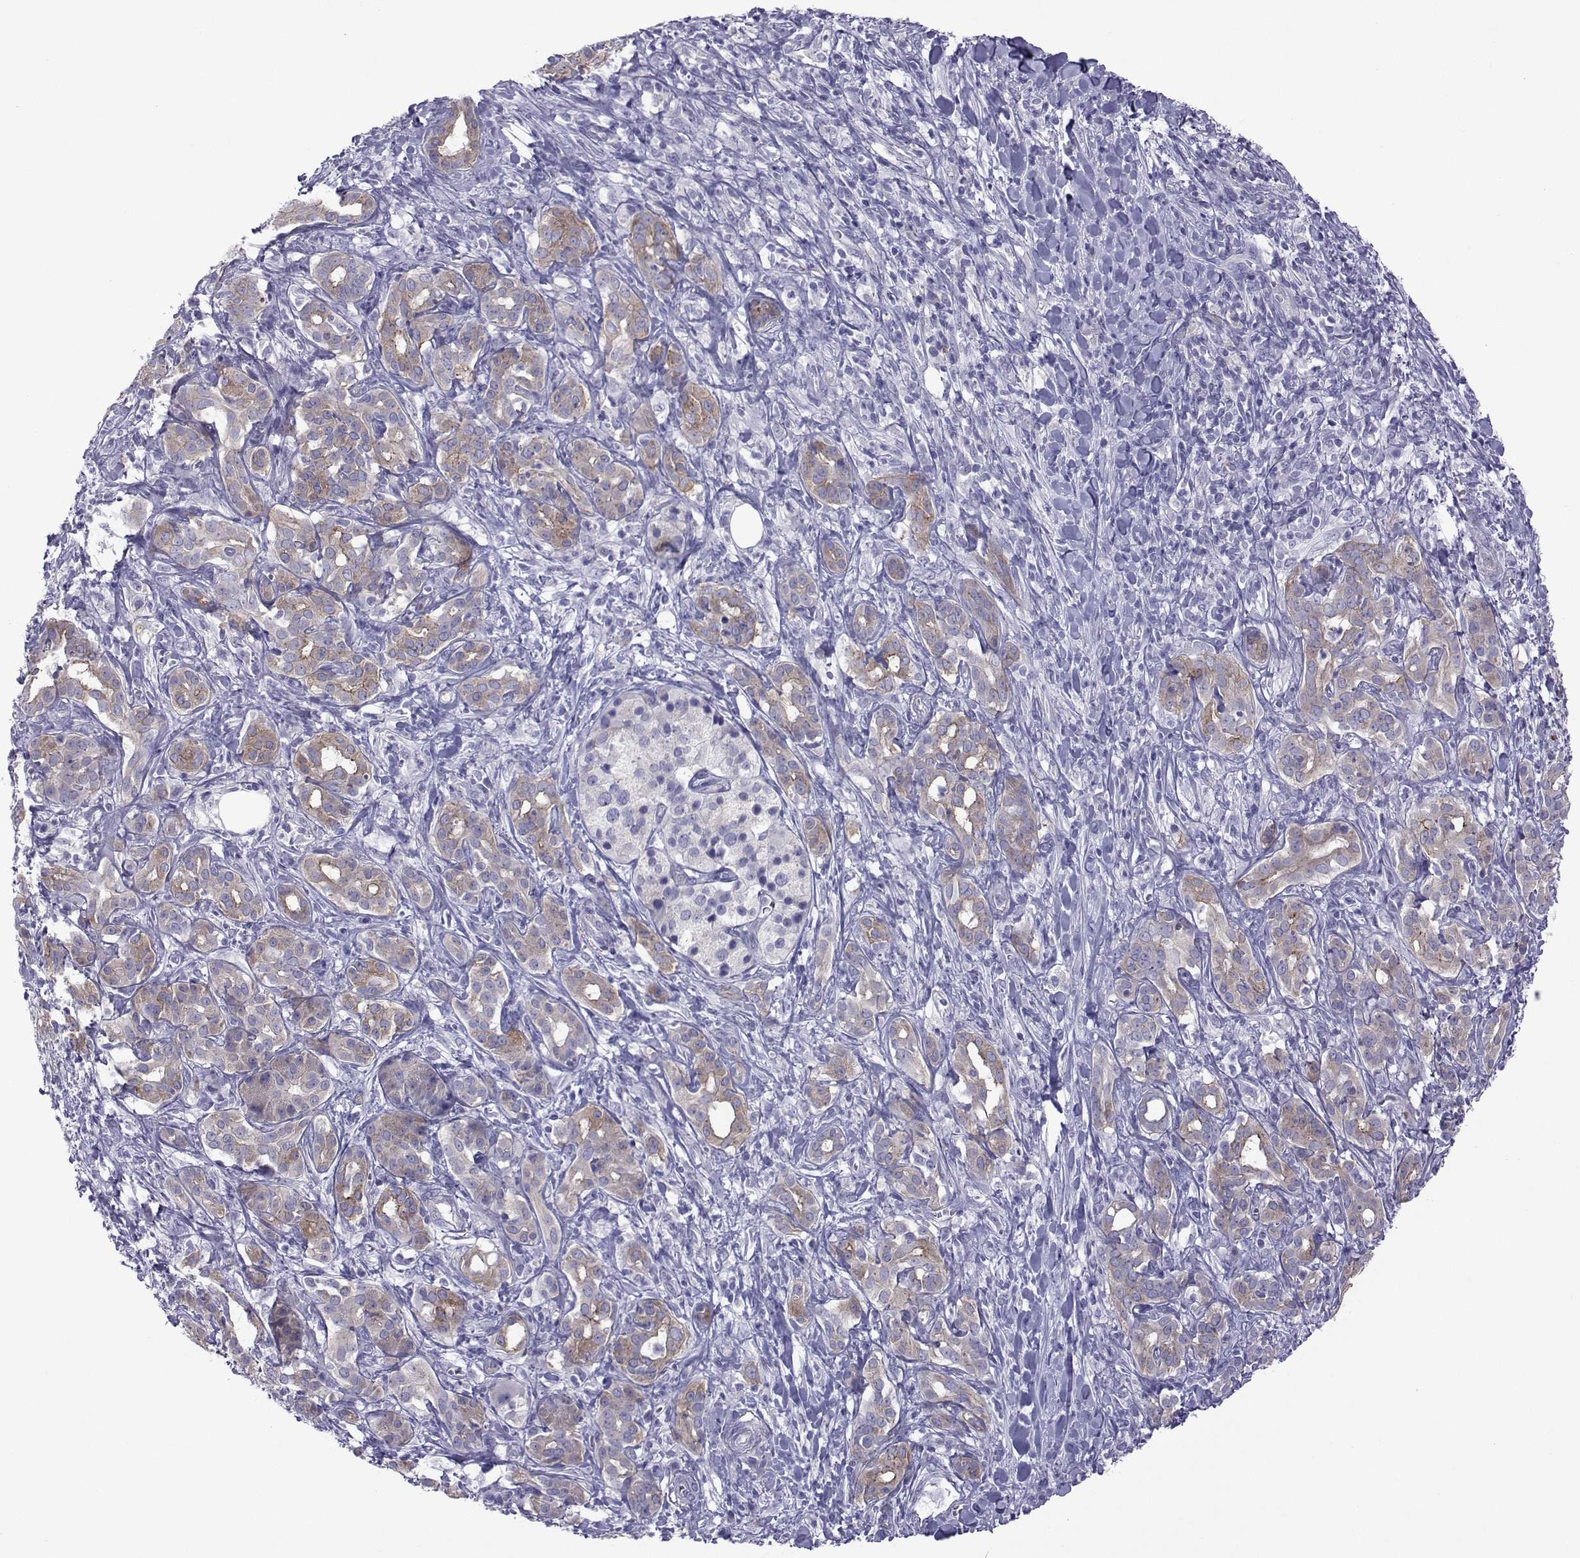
{"staining": {"intensity": "moderate", "quantity": "25%-75%", "location": "cytoplasmic/membranous"}, "tissue": "pancreatic cancer", "cell_type": "Tumor cells", "image_type": "cancer", "snomed": [{"axis": "morphology", "description": "Adenocarcinoma, NOS"}, {"axis": "topography", "description": "Pancreas"}], "caption": "Immunohistochemistry staining of pancreatic cancer, which shows medium levels of moderate cytoplasmic/membranous staining in about 25%-75% of tumor cells indicating moderate cytoplasmic/membranous protein staining. The staining was performed using DAB (3,3'-diaminobenzidine) (brown) for protein detection and nuclei were counterstained in hematoxylin (blue).", "gene": "COL22A1", "patient": {"sex": "male", "age": 61}}